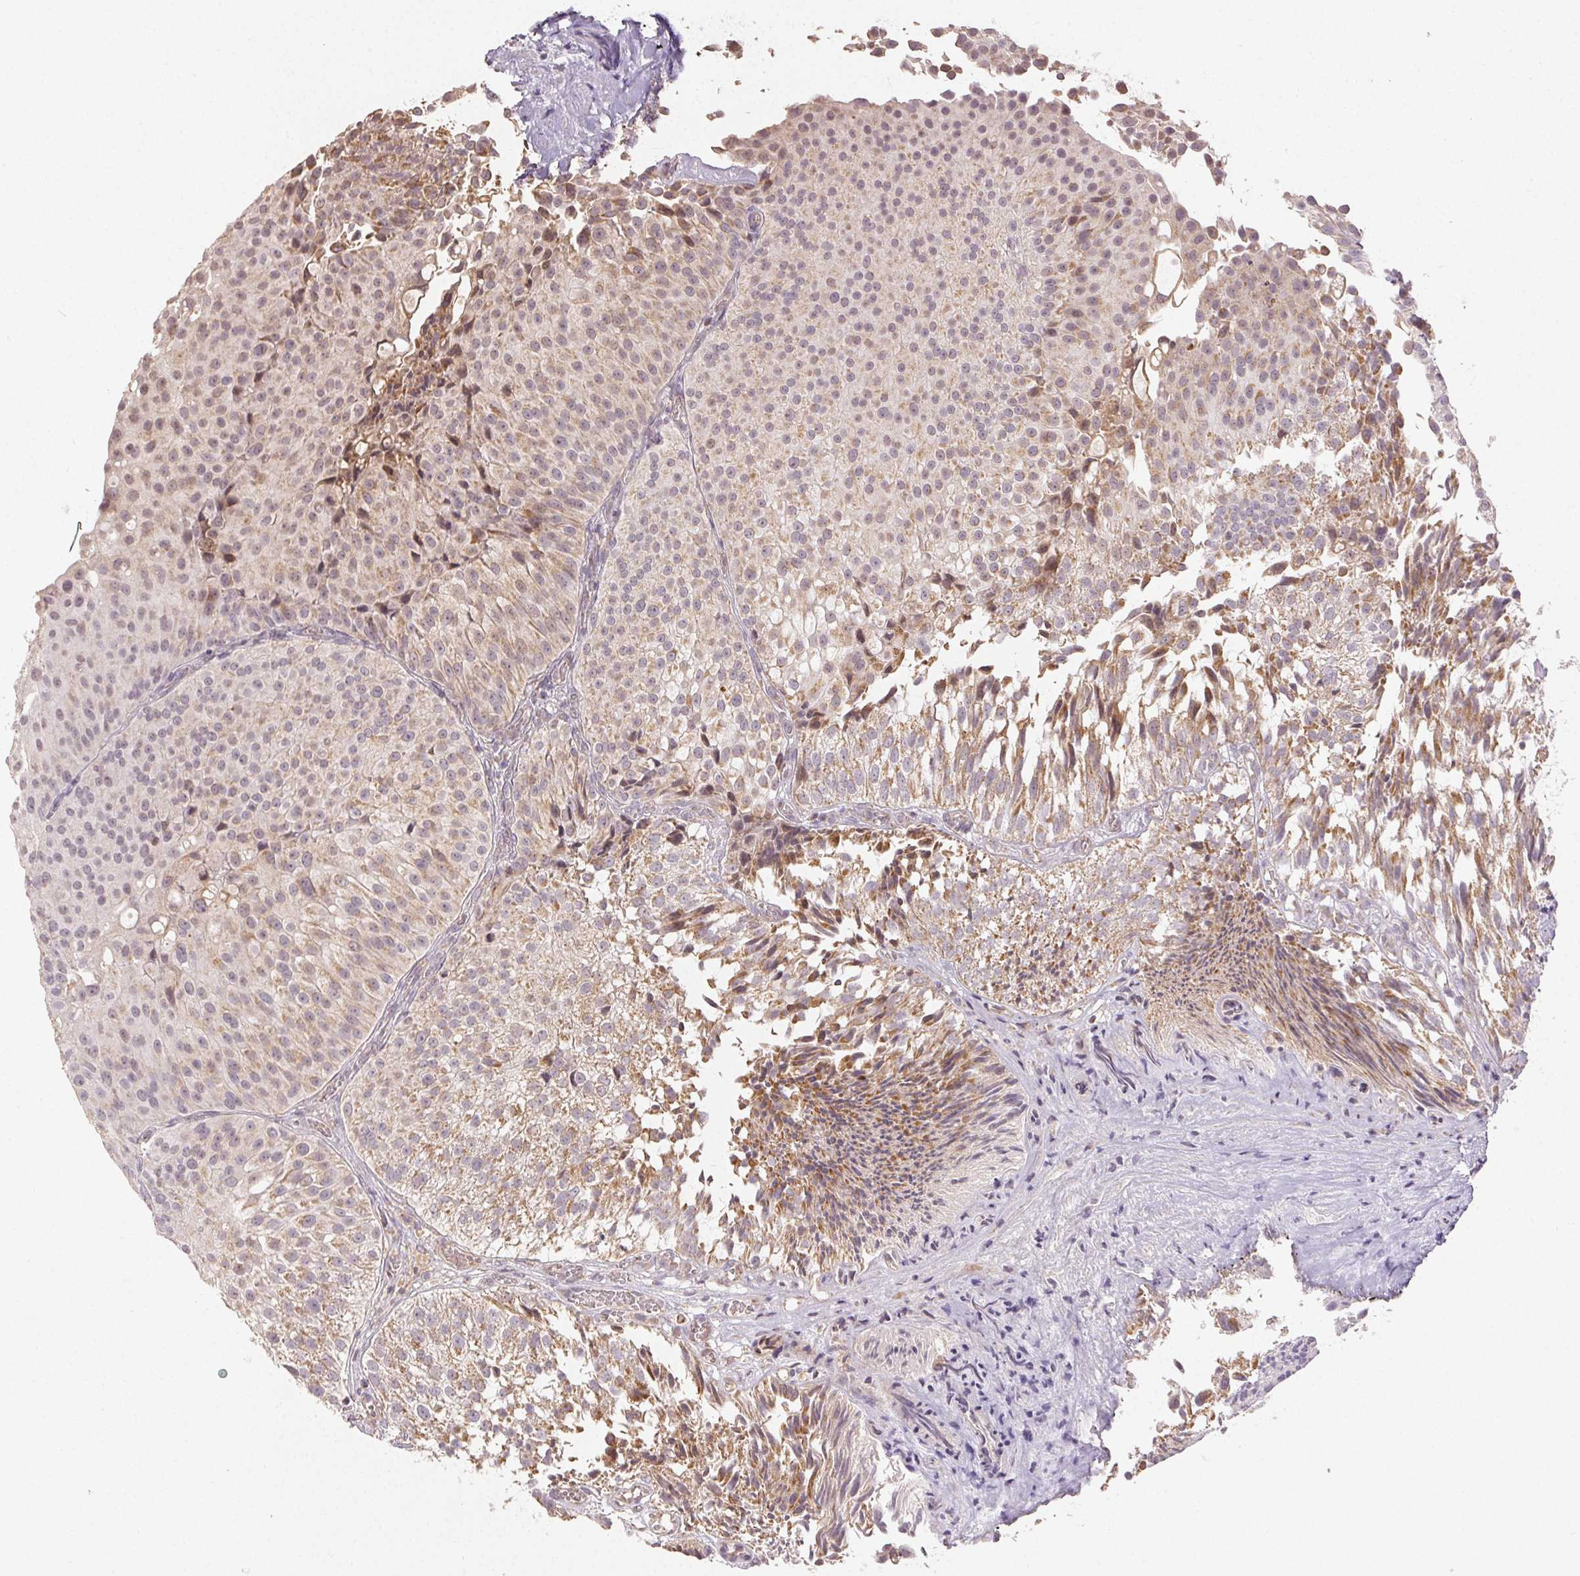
{"staining": {"intensity": "weak", "quantity": "25%-75%", "location": "cytoplasmic/membranous"}, "tissue": "urothelial cancer", "cell_type": "Tumor cells", "image_type": "cancer", "snomed": [{"axis": "morphology", "description": "Urothelial carcinoma, Low grade"}, {"axis": "topography", "description": "Urinary bladder"}], "caption": "An immunohistochemistry histopathology image of tumor tissue is shown. Protein staining in brown labels weak cytoplasmic/membranous positivity in urothelial cancer within tumor cells. (DAB (3,3'-diaminobenzidine) IHC, brown staining for protein, blue staining for nuclei).", "gene": "CLASP1", "patient": {"sex": "male", "age": 80}}